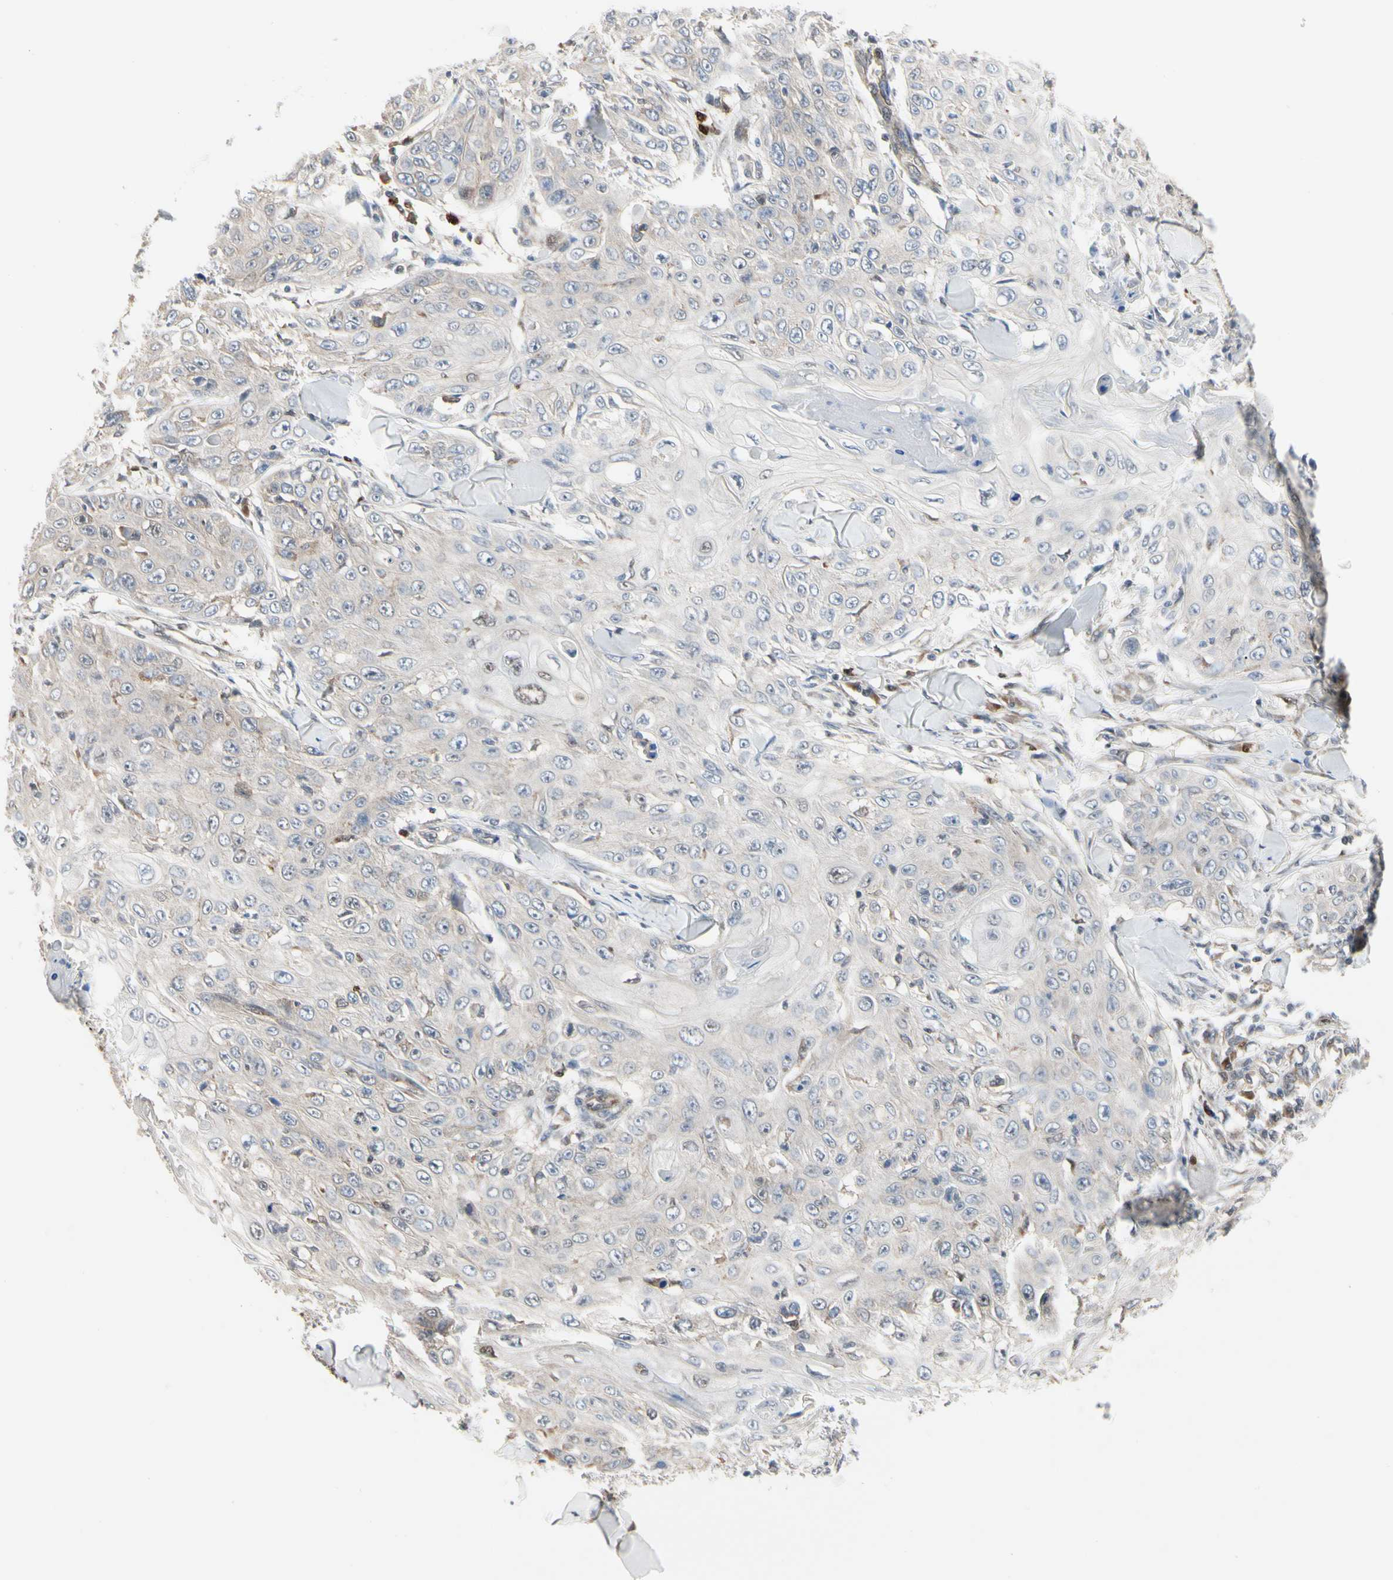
{"staining": {"intensity": "weak", "quantity": ">75%", "location": "cytoplasmic/membranous"}, "tissue": "skin cancer", "cell_type": "Tumor cells", "image_type": "cancer", "snomed": [{"axis": "morphology", "description": "Squamous cell carcinoma, NOS"}, {"axis": "topography", "description": "Skin"}], "caption": "Immunohistochemistry (IHC) micrograph of skin cancer stained for a protein (brown), which exhibits low levels of weak cytoplasmic/membranous expression in about >75% of tumor cells.", "gene": "CDK5", "patient": {"sex": "male", "age": 86}}